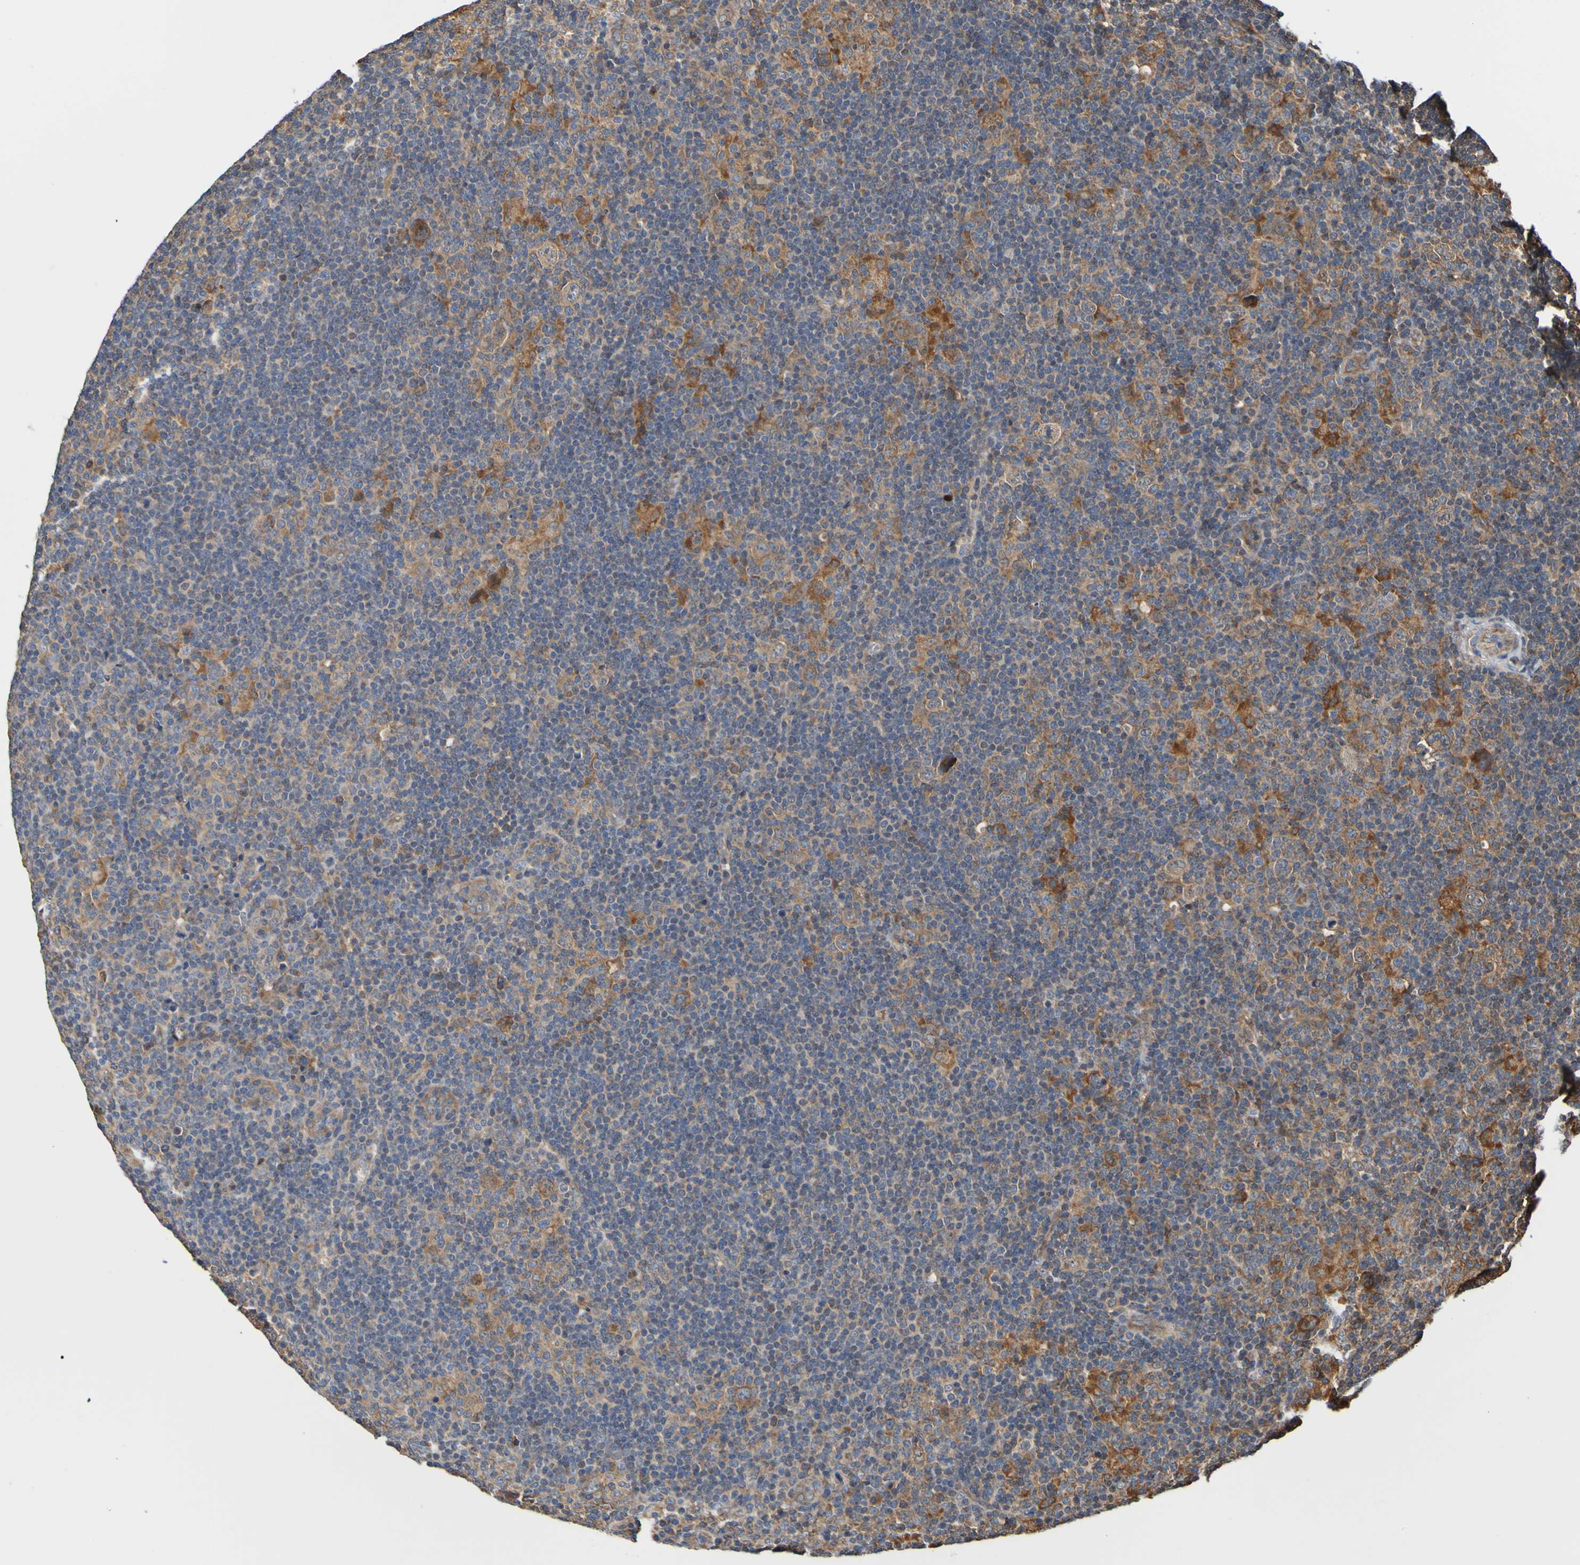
{"staining": {"intensity": "weak", "quantity": ">75%", "location": "cytoplasmic/membranous"}, "tissue": "lymphoma", "cell_type": "Tumor cells", "image_type": "cancer", "snomed": [{"axis": "morphology", "description": "Hodgkin's disease, NOS"}, {"axis": "topography", "description": "Lymph node"}], "caption": "Human lymphoma stained with a brown dye shows weak cytoplasmic/membranous positive positivity in approximately >75% of tumor cells.", "gene": "AXIN1", "patient": {"sex": "female", "age": 57}}